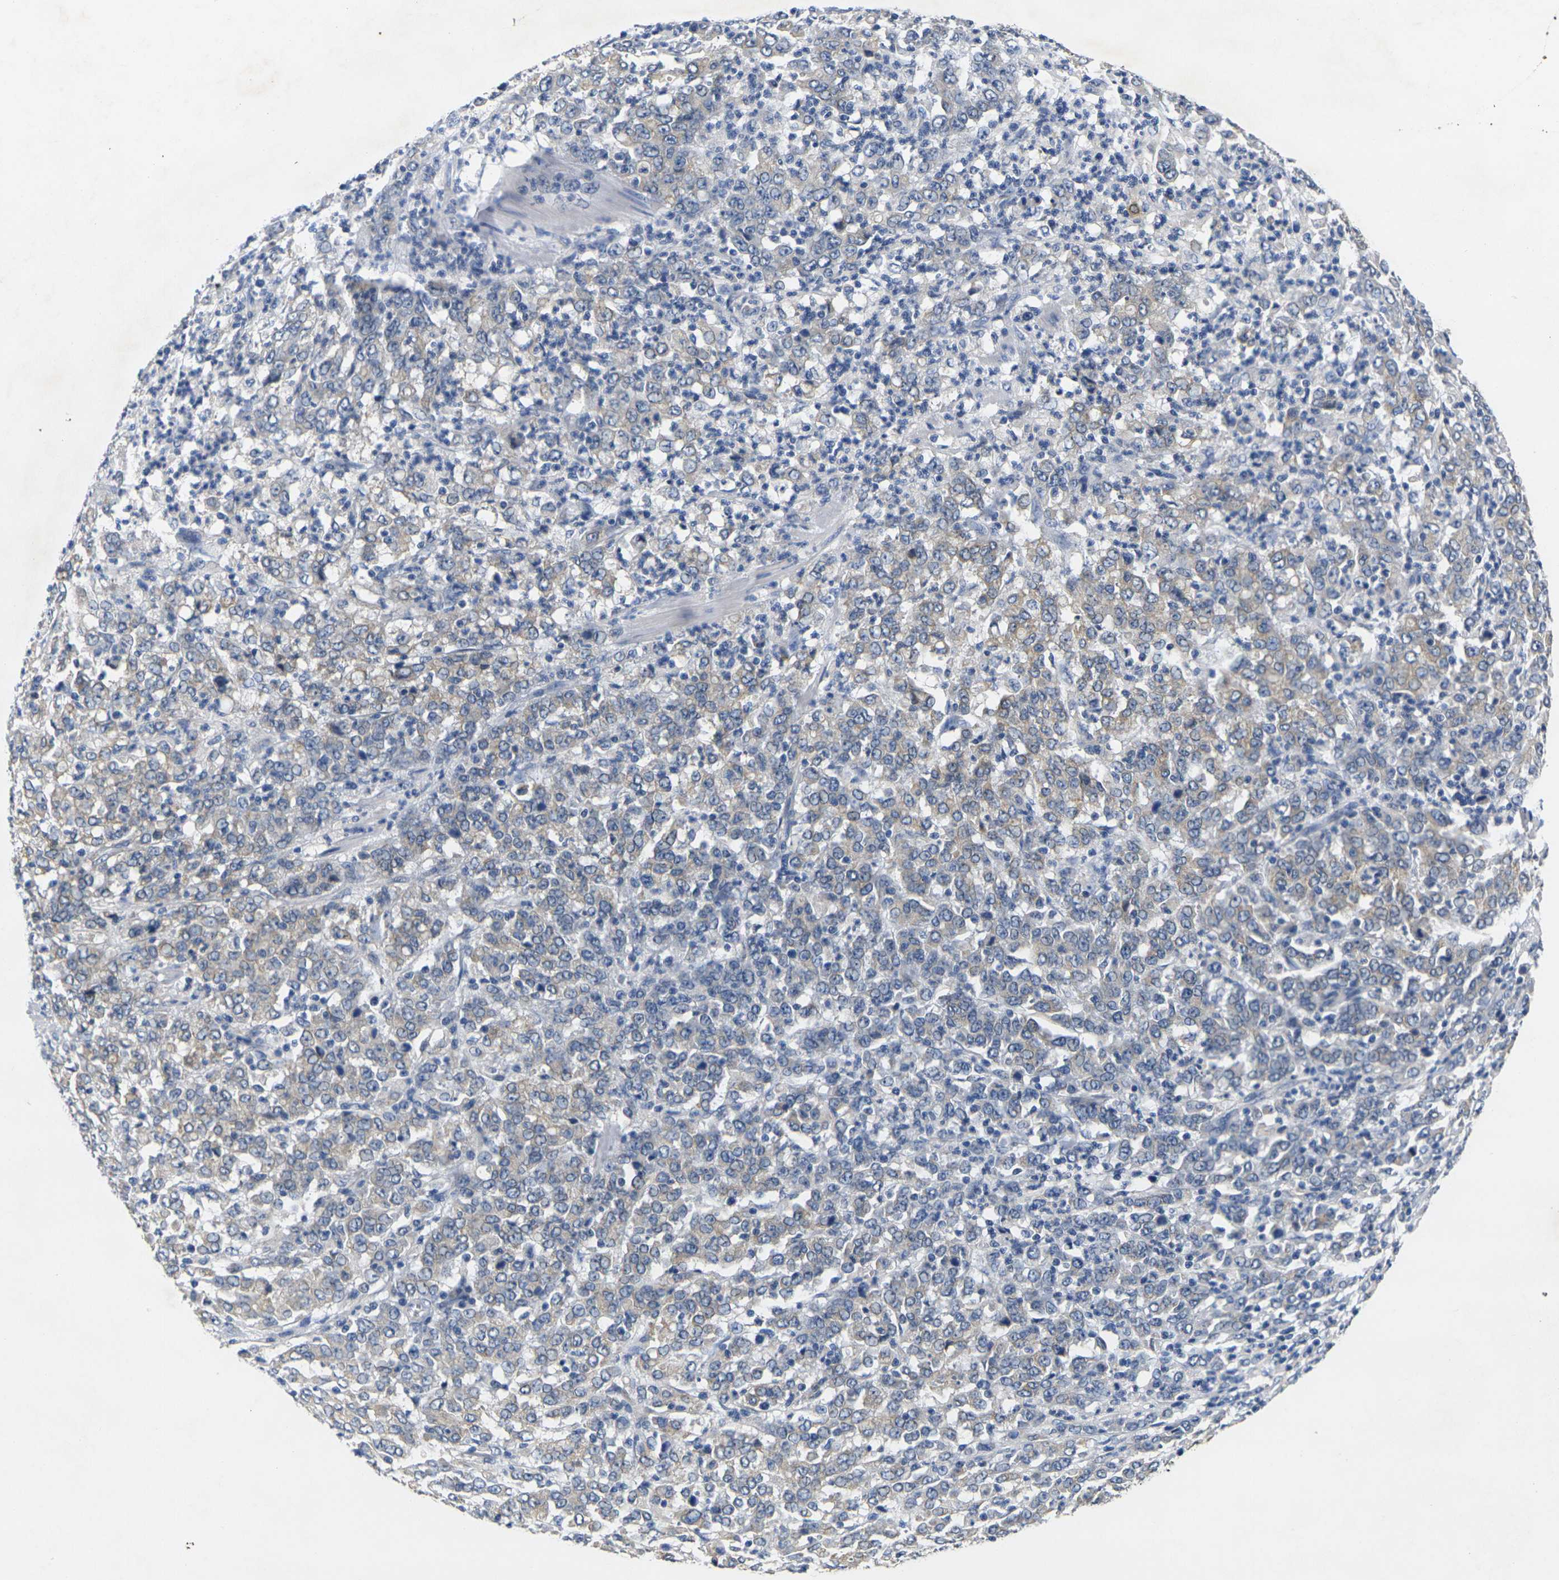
{"staining": {"intensity": "weak", "quantity": "25%-75%", "location": "cytoplasmic/membranous"}, "tissue": "stomach cancer", "cell_type": "Tumor cells", "image_type": "cancer", "snomed": [{"axis": "morphology", "description": "Adenocarcinoma, NOS"}, {"axis": "topography", "description": "Stomach, lower"}], "caption": "The immunohistochemical stain labels weak cytoplasmic/membranous staining in tumor cells of stomach cancer tissue. (DAB = brown stain, brightfield microscopy at high magnification).", "gene": "NOCT", "patient": {"sex": "female", "age": 71}}